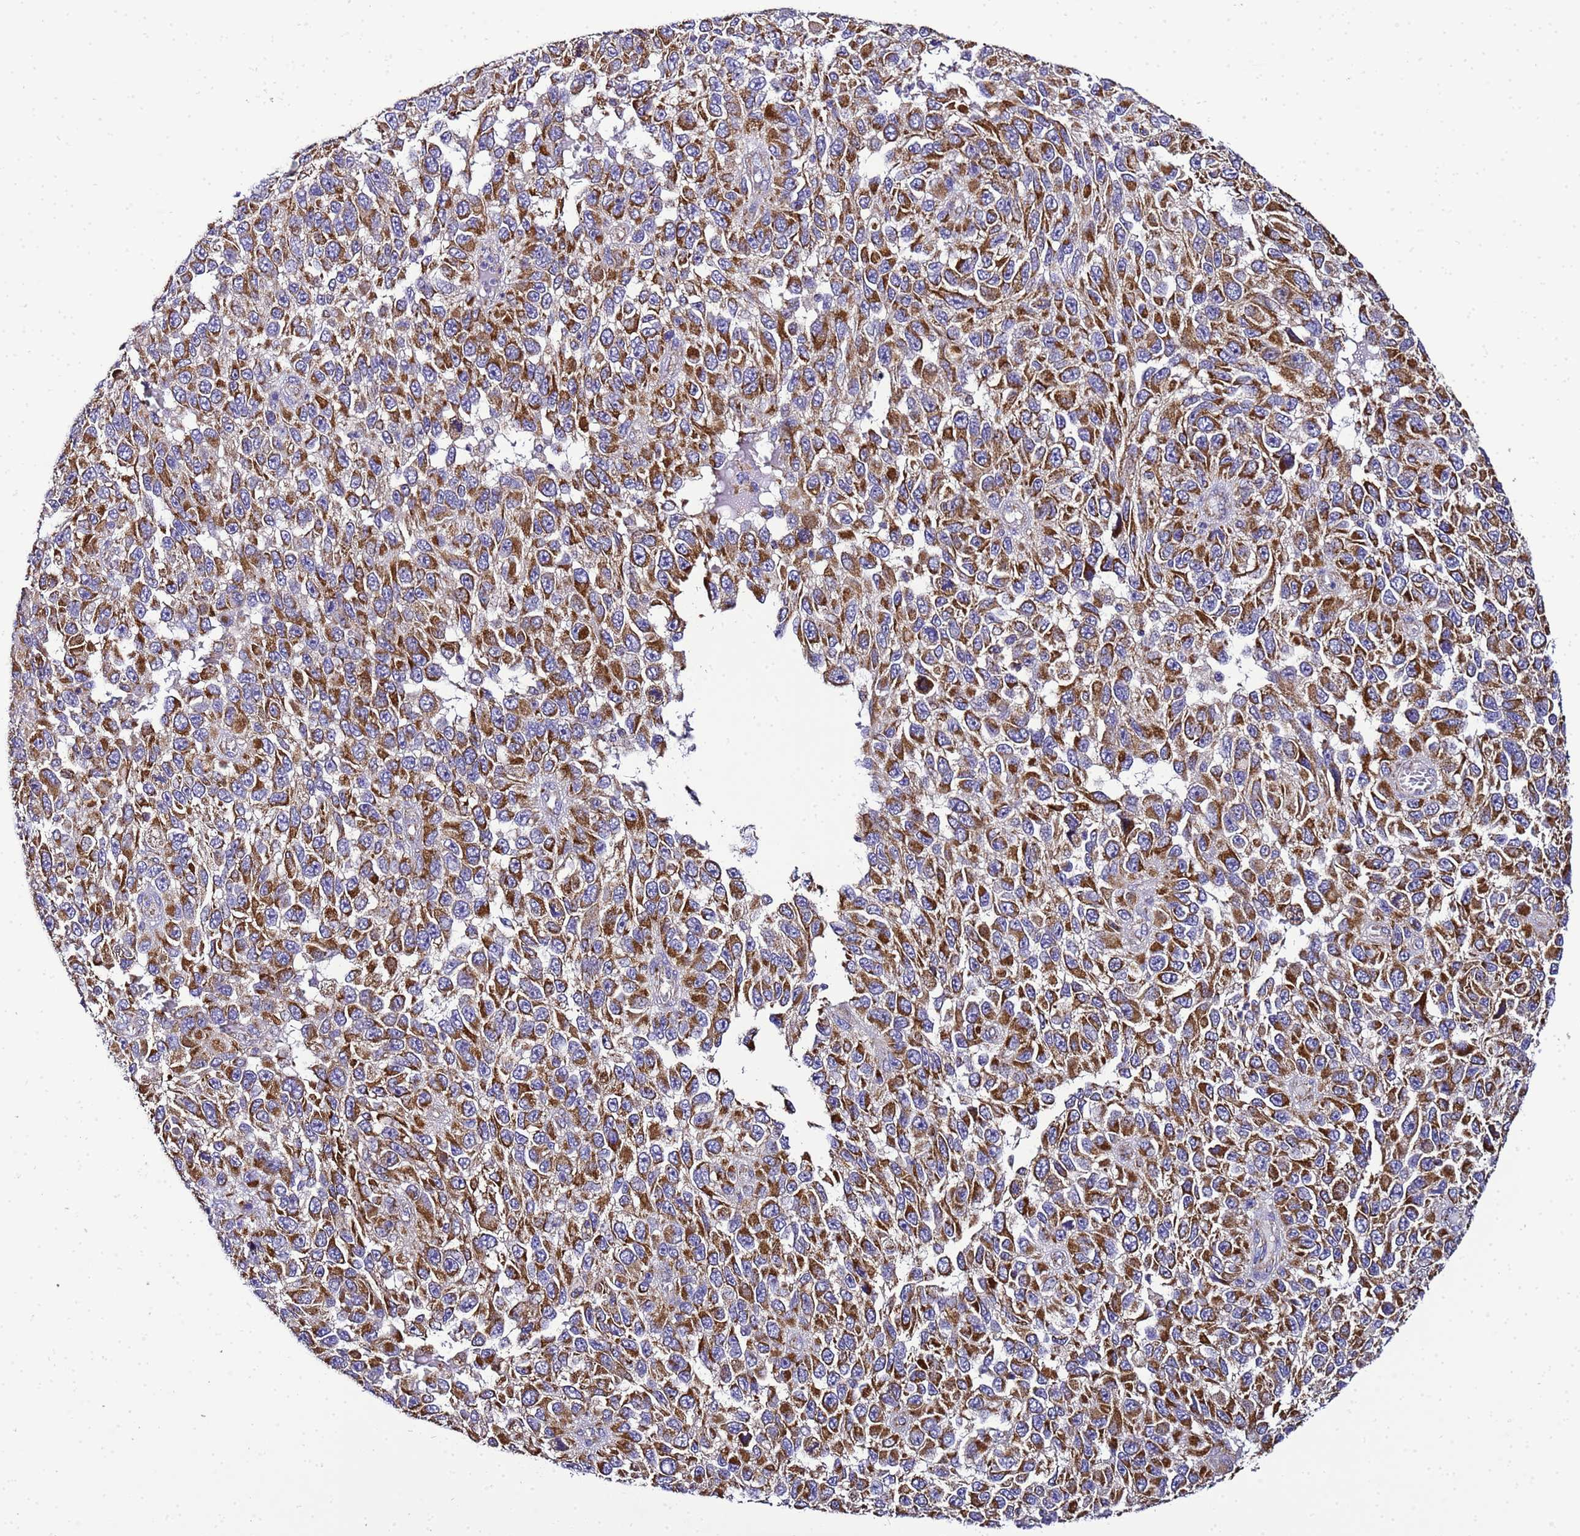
{"staining": {"intensity": "strong", "quantity": ">75%", "location": "cytoplasmic/membranous"}, "tissue": "melanoma", "cell_type": "Tumor cells", "image_type": "cancer", "snomed": [{"axis": "morphology", "description": "Normal tissue, NOS"}, {"axis": "morphology", "description": "Malignant melanoma, NOS"}, {"axis": "topography", "description": "Skin"}], "caption": "Immunohistochemistry (IHC) photomicrograph of human melanoma stained for a protein (brown), which shows high levels of strong cytoplasmic/membranous staining in approximately >75% of tumor cells.", "gene": "HIGD2A", "patient": {"sex": "female", "age": 96}}